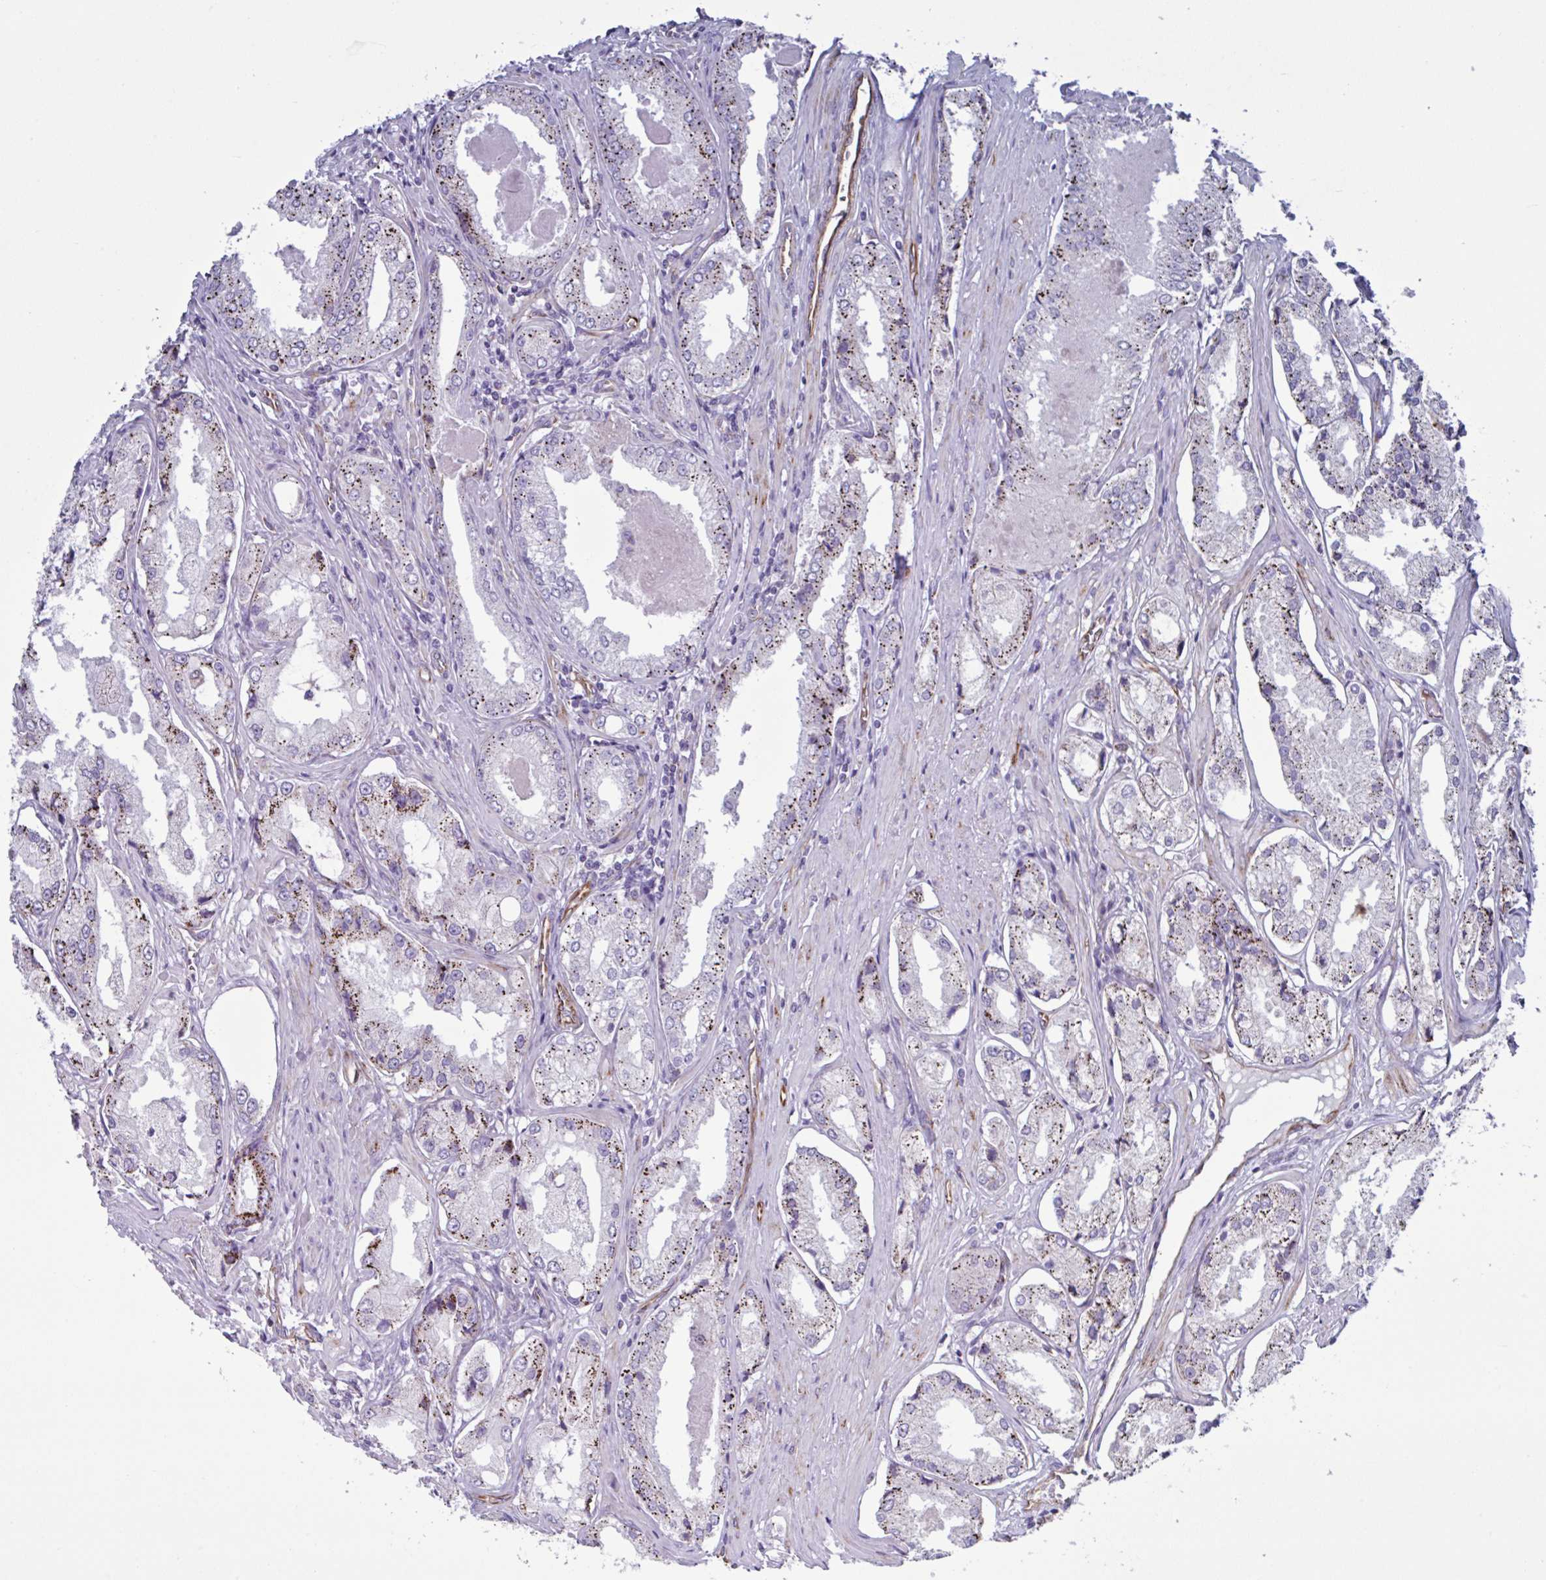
{"staining": {"intensity": "strong", "quantity": "25%-75%", "location": "cytoplasmic/membranous"}, "tissue": "prostate cancer", "cell_type": "Tumor cells", "image_type": "cancer", "snomed": [{"axis": "morphology", "description": "Adenocarcinoma, Low grade"}, {"axis": "topography", "description": "Prostate"}], "caption": "Immunohistochemistry (IHC) micrograph of human adenocarcinoma (low-grade) (prostate) stained for a protein (brown), which exhibits high levels of strong cytoplasmic/membranous positivity in about 25%-75% of tumor cells.", "gene": "TMEM86B", "patient": {"sex": "male", "age": 68}}